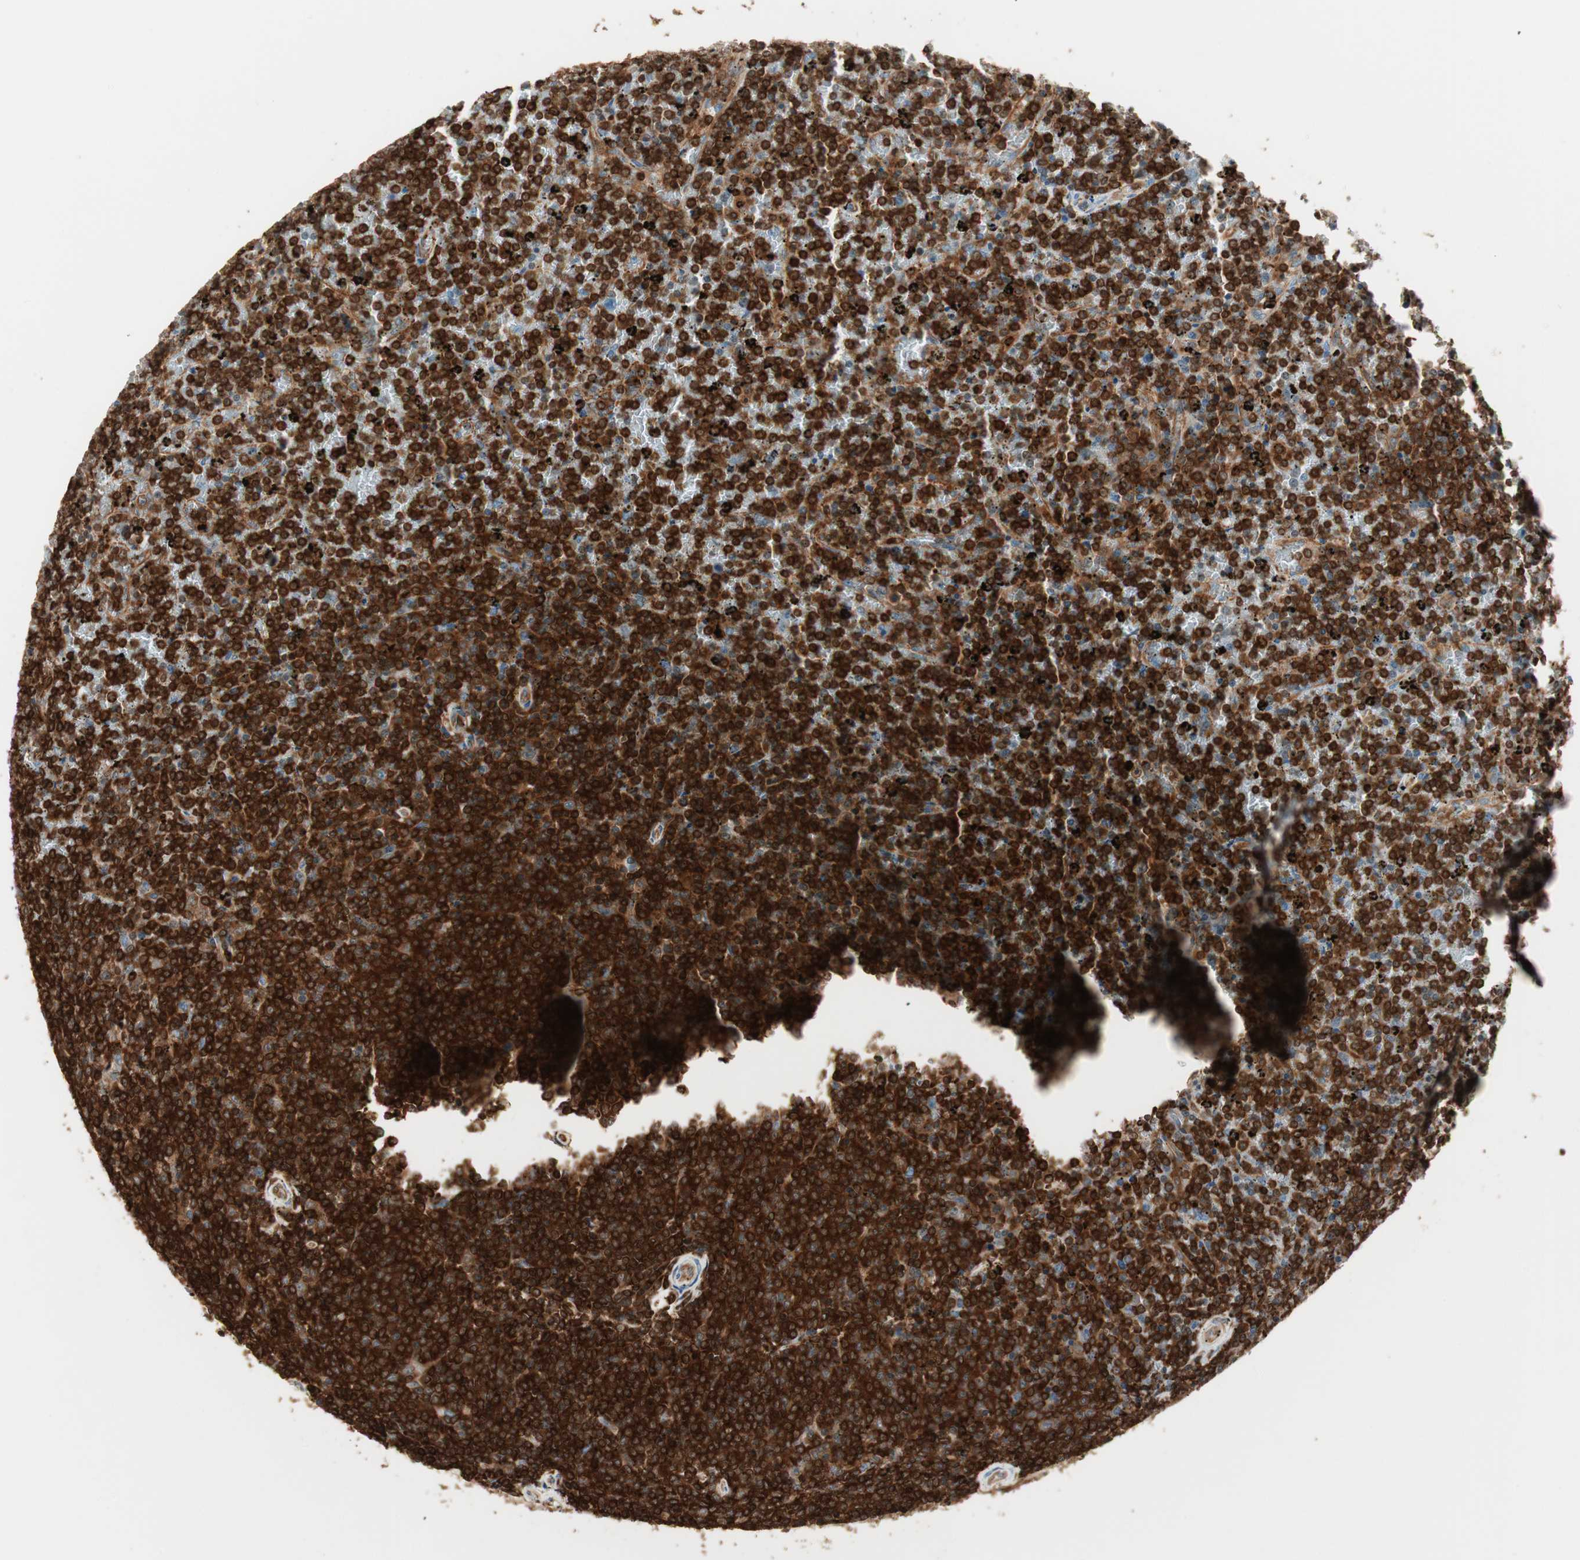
{"staining": {"intensity": "strong", "quantity": ">75%", "location": "cytoplasmic/membranous"}, "tissue": "lymphoma", "cell_type": "Tumor cells", "image_type": "cancer", "snomed": [{"axis": "morphology", "description": "Malignant lymphoma, non-Hodgkin's type, Low grade"}, {"axis": "topography", "description": "Spleen"}], "caption": "Lymphoma stained with a brown dye exhibits strong cytoplasmic/membranous positive expression in approximately >75% of tumor cells.", "gene": "CRLF3", "patient": {"sex": "female", "age": 77}}